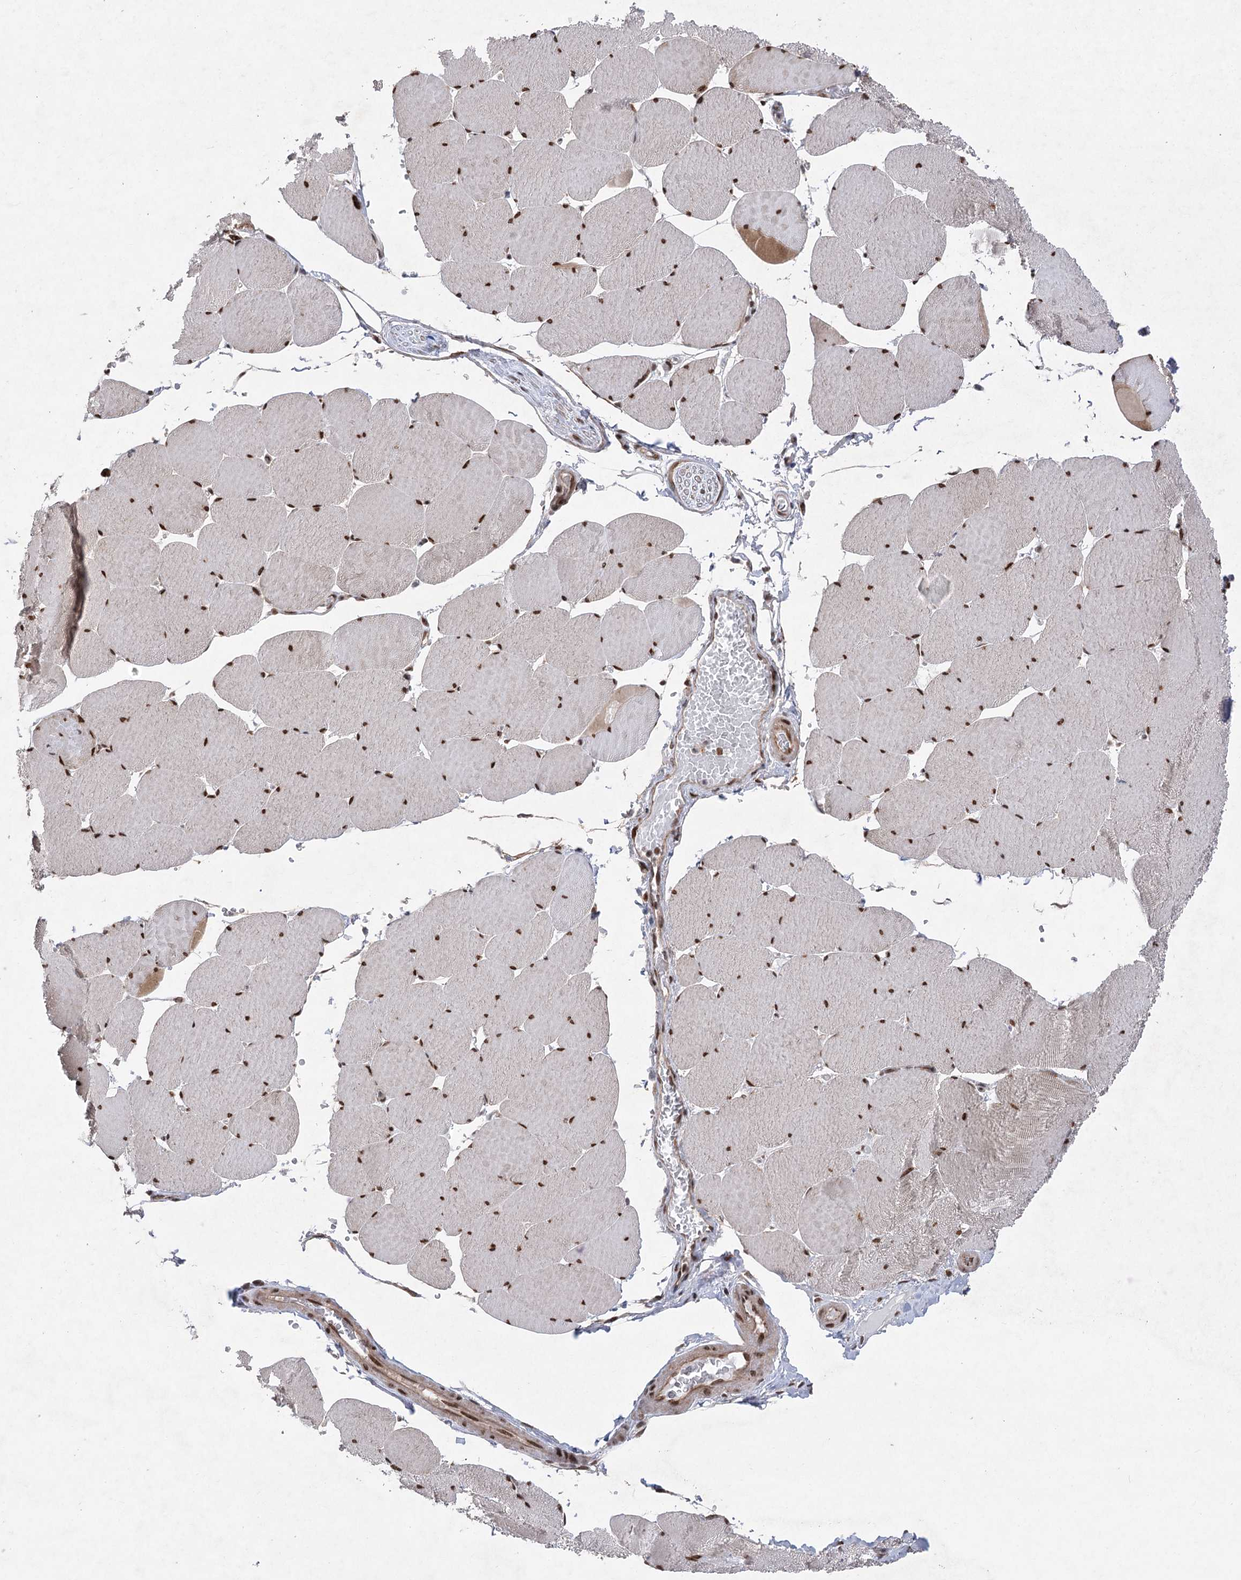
{"staining": {"intensity": "strong", "quantity": ">75%", "location": "nuclear"}, "tissue": "skeletal muscle", "cell_type": "Myocytes", "image_type": "normal", "snomed": [{"axis": "morphology", "description": "Normal tissue, NOS"}, {"axis": "topography", "description": "Skeletal muscle"}, {"axis": "topography", "description": "Head-Neck"}], "caption": "This is a micrograph of immunohistochemistry (IHC) staining of benign skeletal muscle, which shows strong expression in the nuclear of myocytes.", "gene": "ZCCHC8", "patient": {"sex": "male", "age": 66}}